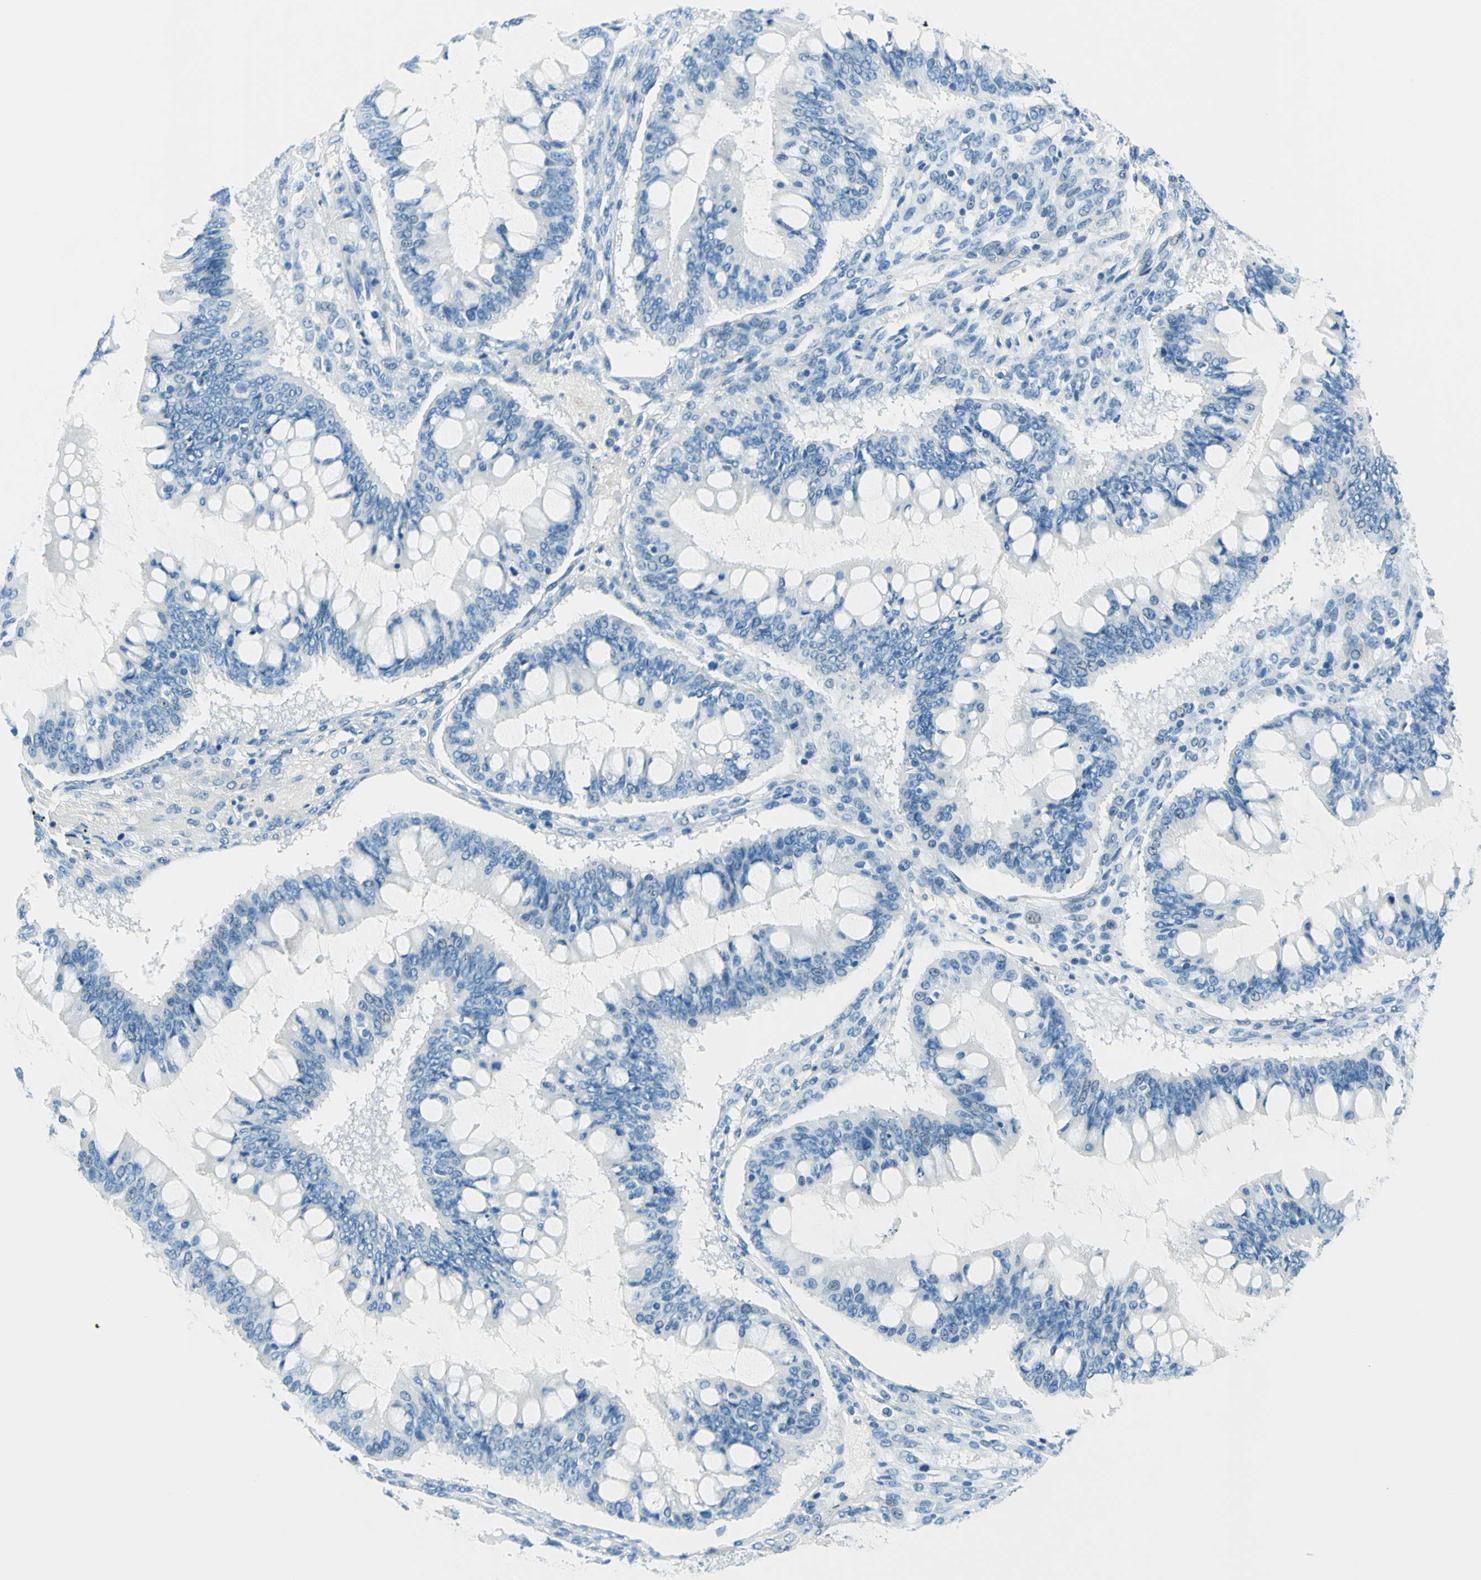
{"staining": {"intensity": "negative", "quantity": "none", "location": "none"}, "tissue": "ovarian cancer", "cell_type": "Tumor cells", "image_type": "cancer", "snomed": [{"axis": "morphology", "description": "Cystadenocarcinoma, mucinous, NOS"}, {"axis": "topography", "description": "Ovary"}], "caption": "A micrograph of human ovarian mucinous cystadenocarcinoma is negative for staining in tumor cells.", "gene": "MFAP5", "patient": {"sex": "female", "age": 73}}